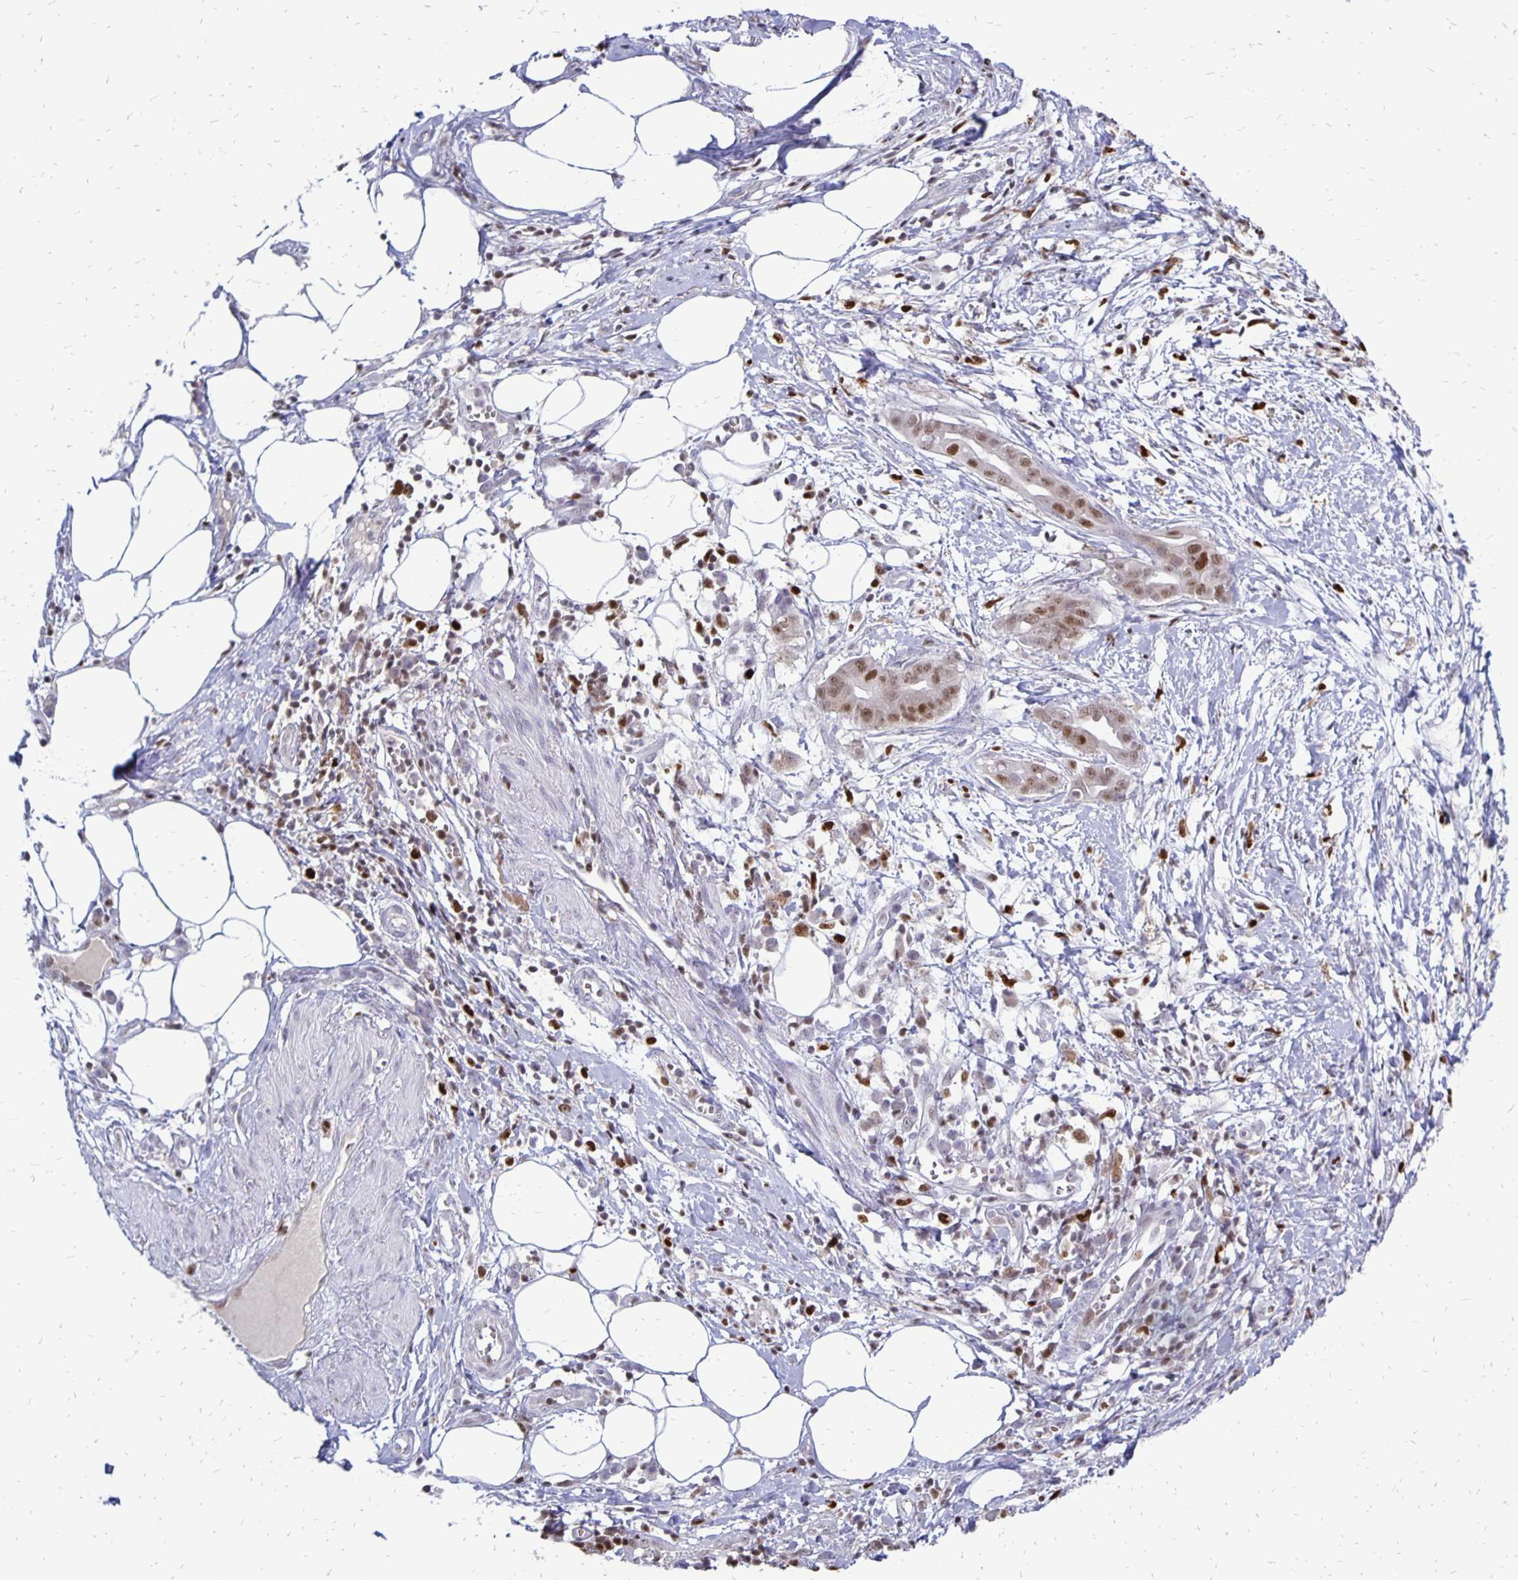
{"staining": {"intensity": "moderate", "quantity": "<25%", "location": "nuclear"}, "tissue": "pancreatic cancer", "cell_type": "Tumor cells", "image_type": "cancer", "snomed": [{"axis": "morphology", "description": "Adenocarcinoma, NOS"}, {"axis": "topography", "description": "Pancreas"}], "caption": "Moderate nuclear positivity for a protein is seen in about <25% of tumor cells of pancreatic adenocarcinoma using IHC.", "gene": "DCK", "patient": {"sex": "male", "age": 61}}